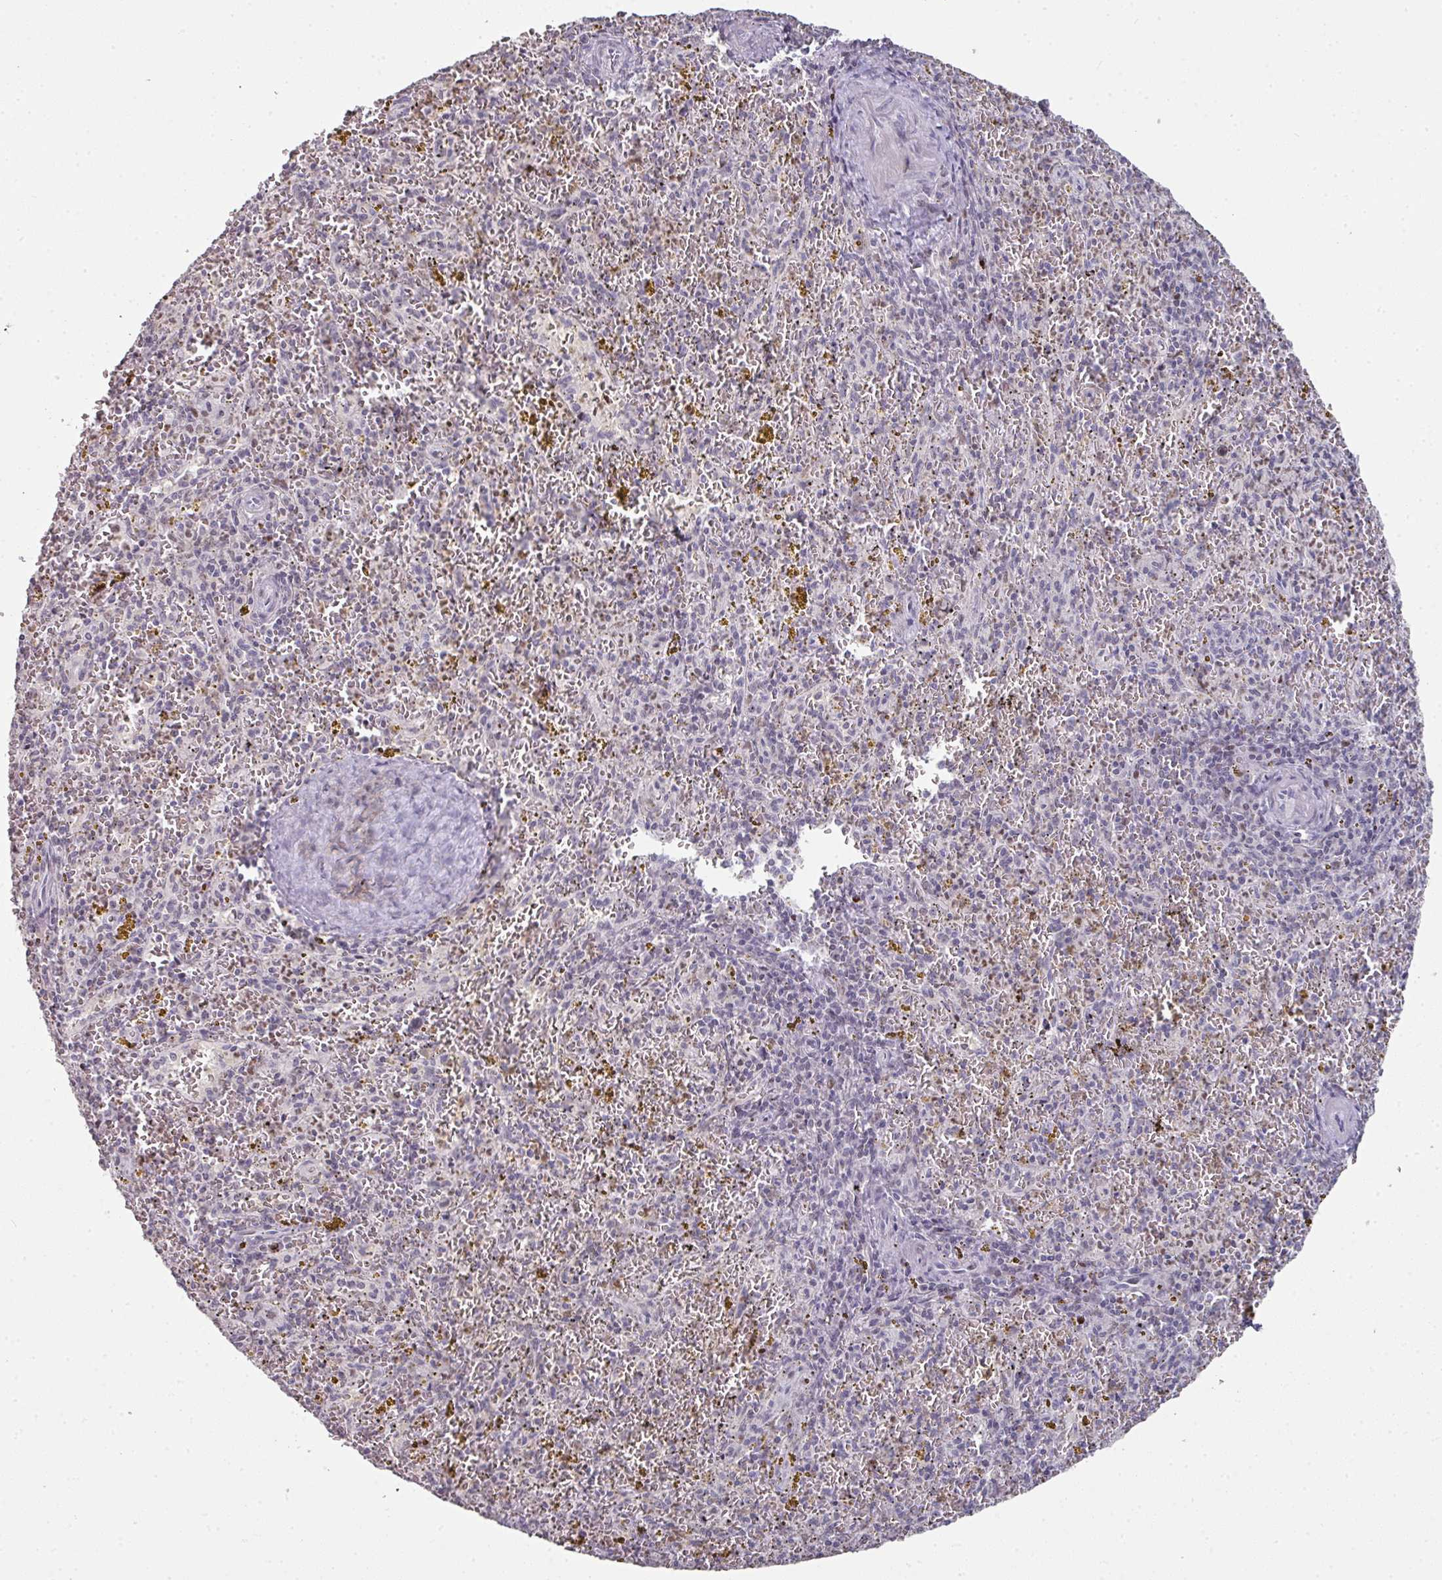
{"staining": {"intensity": "weak", "quantity": "<25%", "location": "cytoplasmic/membranous,nuclear"}, "tissue": "spleen", "cell_type": "Cells in red pulp", "image_type": "normal", "snomed": [{"axis": "morphology", "description": "Normal tissue, NOS"}, {"axis": "topography", "description": "Spleen"}], "caption": "This is an IHC photomicrograph of unremarkable spleen. There is no staining in cells in red pulp.", "gene": "GTF2H3", "patient": {"sex": "male", "age": 57}}